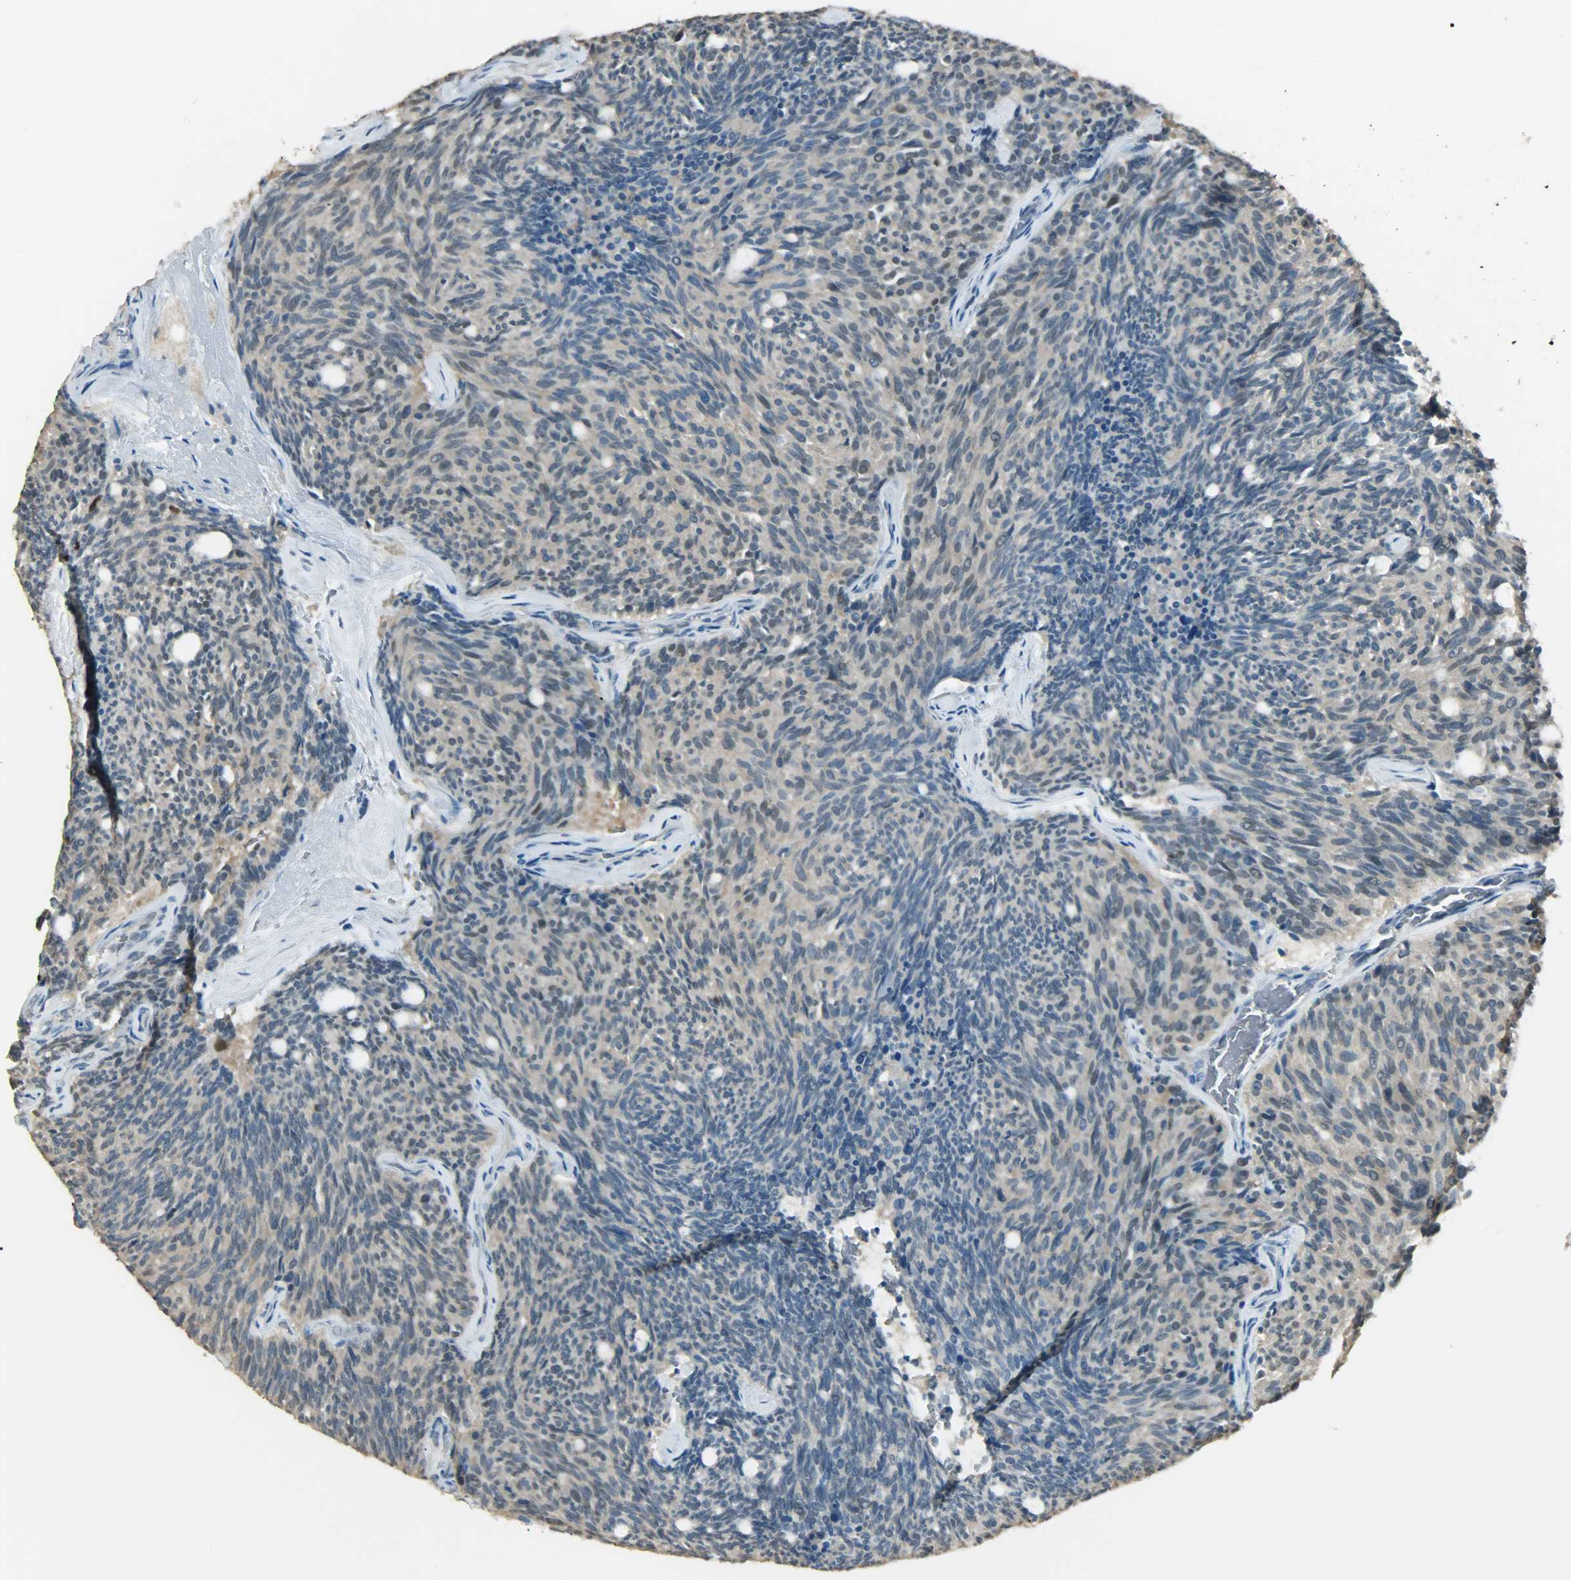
{"staining": {"intensity": "negative", "quantity": "none", "location": "none"}, "tissue": "carcinoid", "cell_type": "Tumor cells", "image_type": "cancer", "snomed": [{"axis": "morphology", "description": "Carcinoid, malignant, NOS"}, {"axis": "topography", "description": "Pancreas"}], "caption": "Protein analysis of malignant carcinoid exhibits no significant positivity in tumor cells. The staining is performed using DAB brown chromogen with nuclei counter-stained in using hematoxylin.", "gene": "PRMT5", "patient": {"sex": "female", "age": 54}}